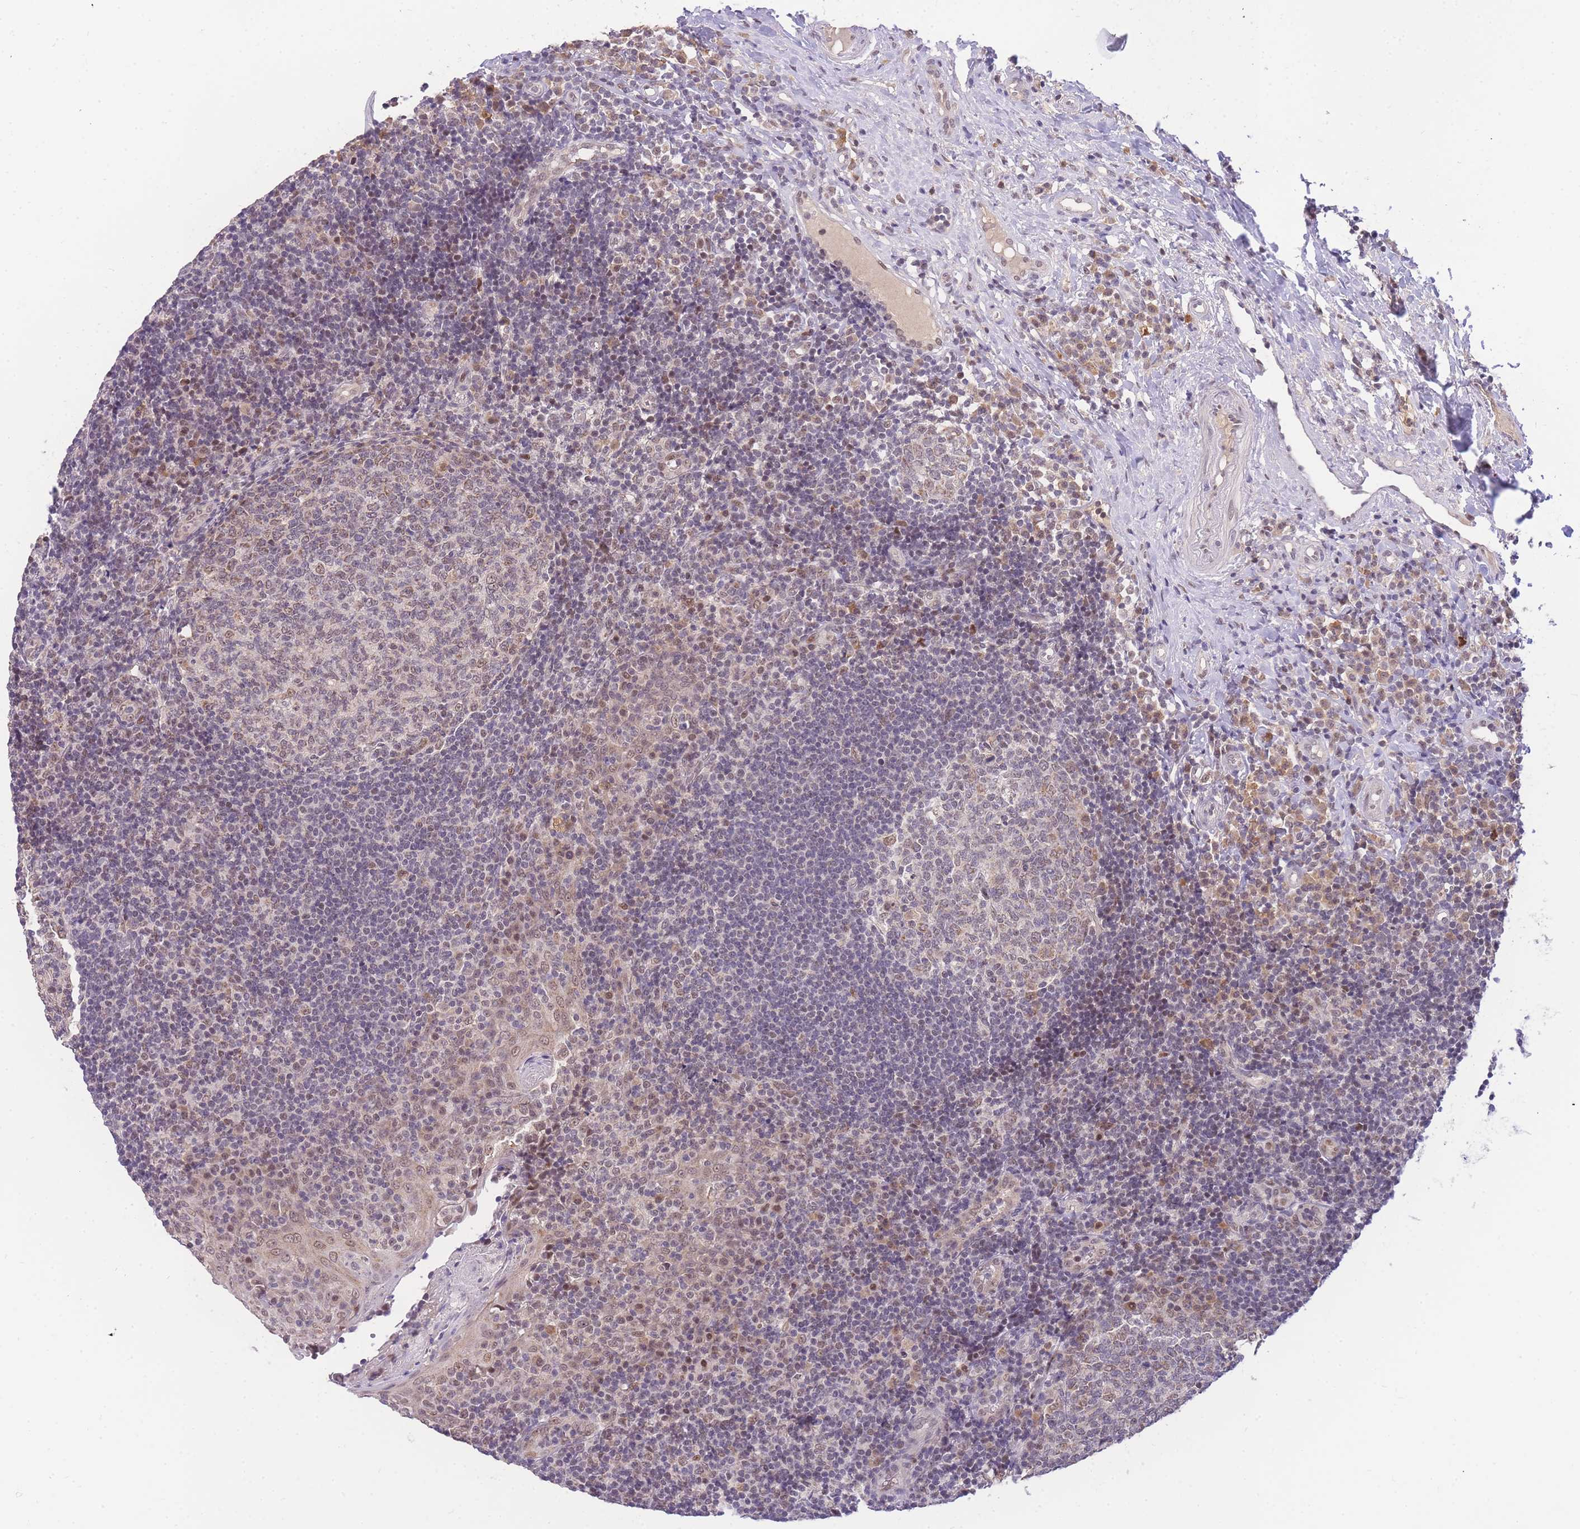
{"staining": {"intensity": "weak", "quantity": "25%-75%", "location": "nuclear"}, "tissue": "tonsil", "cell_type": "Germinal center cells", "image_type": "normal", "snomed": [{"axis": "morphology", "description": "Normal tissue, NOS"}, {"axis": "topography", "description": "Tonsil"}], "caption": "The micrograph exhibits immunohistochemical staining of unremarkable tonsil. There is weak nuclear positivity is identified in about 25%-75% of germinal center cells. (Stains: DAB in brown, nuclei in blue, Microscopy: brightfield microscopy at high magnification).", "gene": "PUS10", "patient": {"sex": "female", "age": 40}}